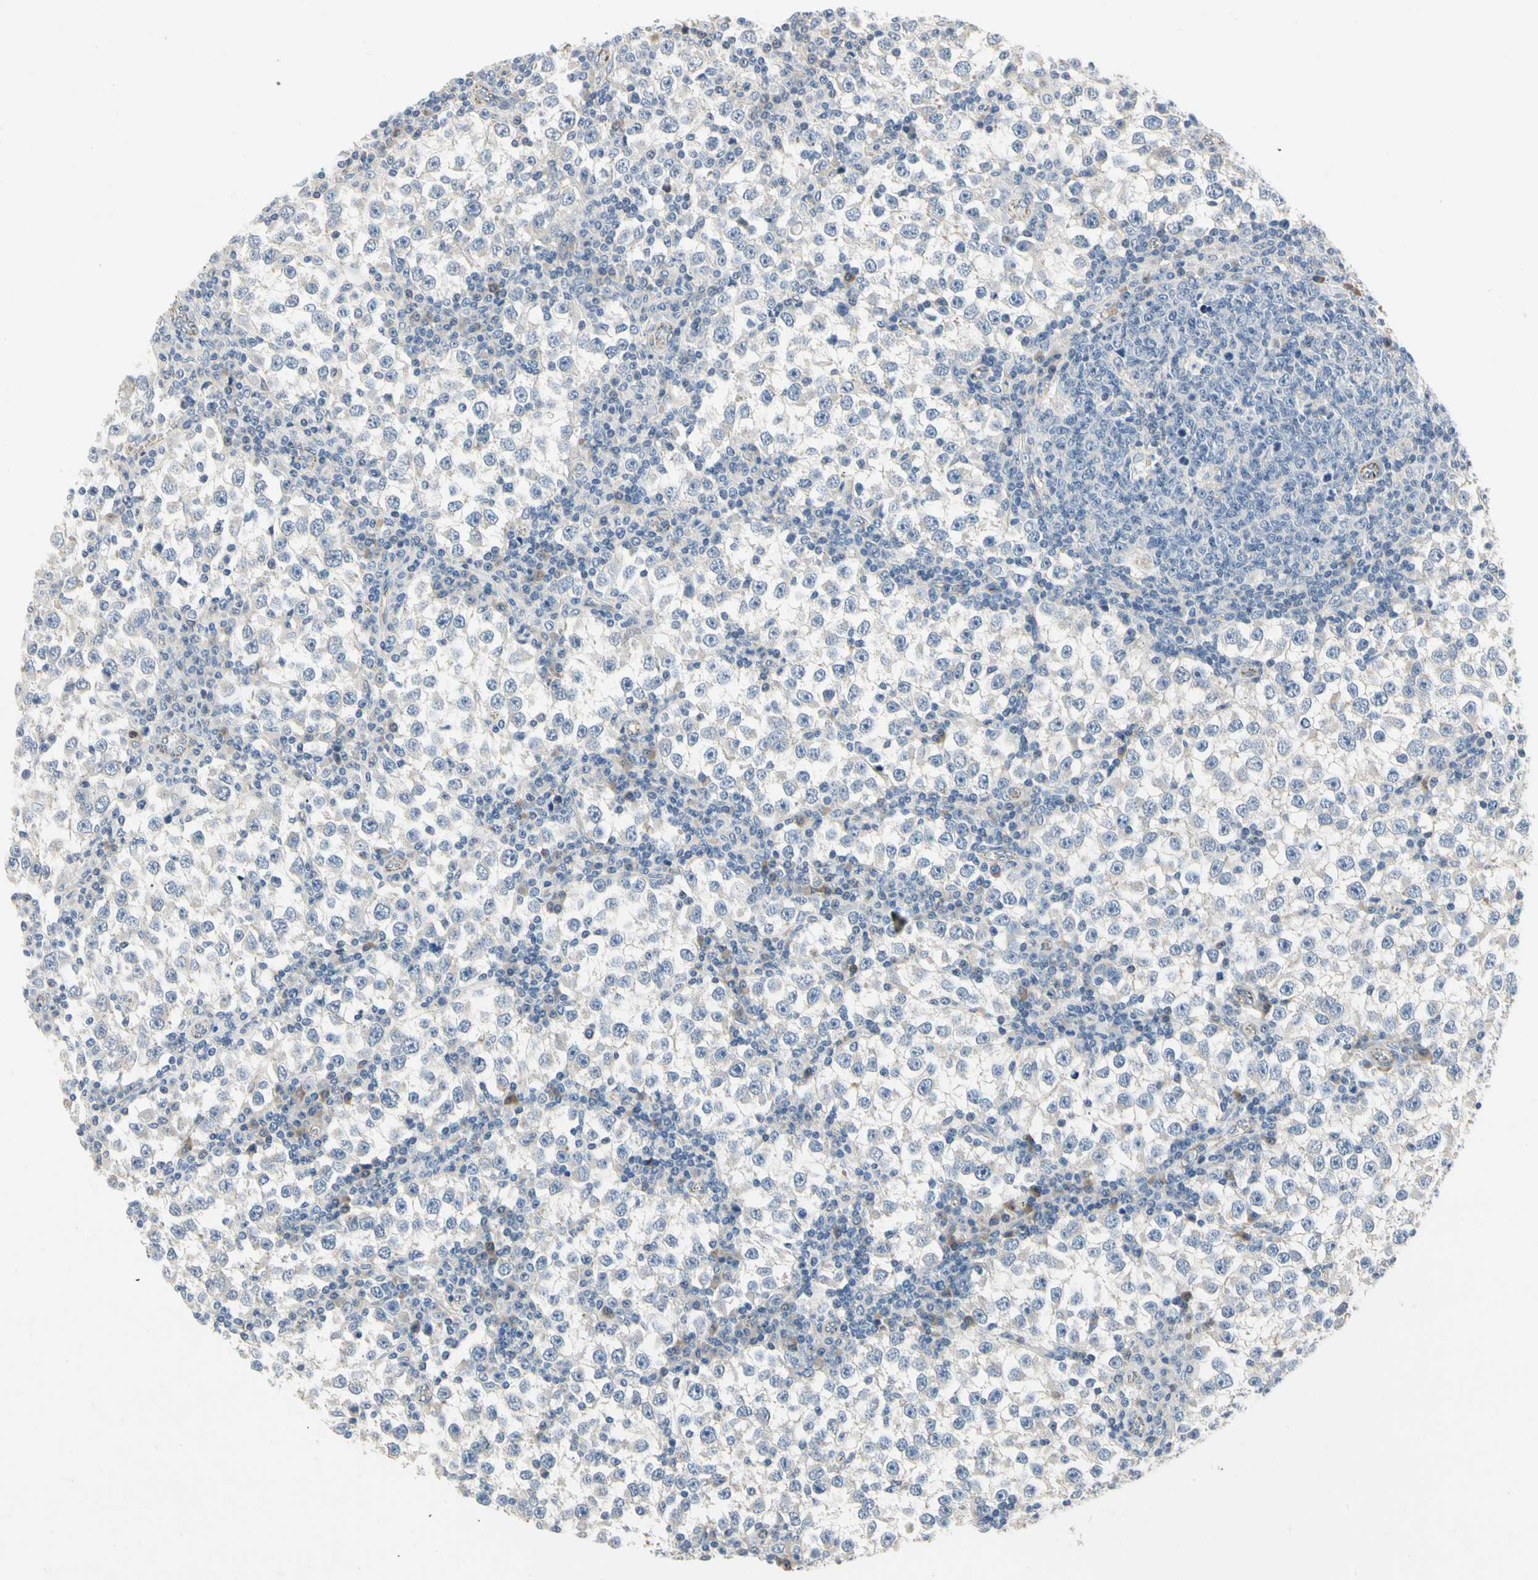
{"staining": {"intensity": "negative", "quantity": "none", "location": "none"}, "tissue": "testis cancer", "cell_type": "Tumor cells", "image_type": "cancer", "snomed": [{"axis": "morphology", "description": "Seminoma, NOS"}, {"axis": "topography", "description": "Testis"}], "caption": "Tumor cells show no significant expression in seminoma (testis).", "gene": "LGR6", "patient": {"sex": "male", "age": 65}}